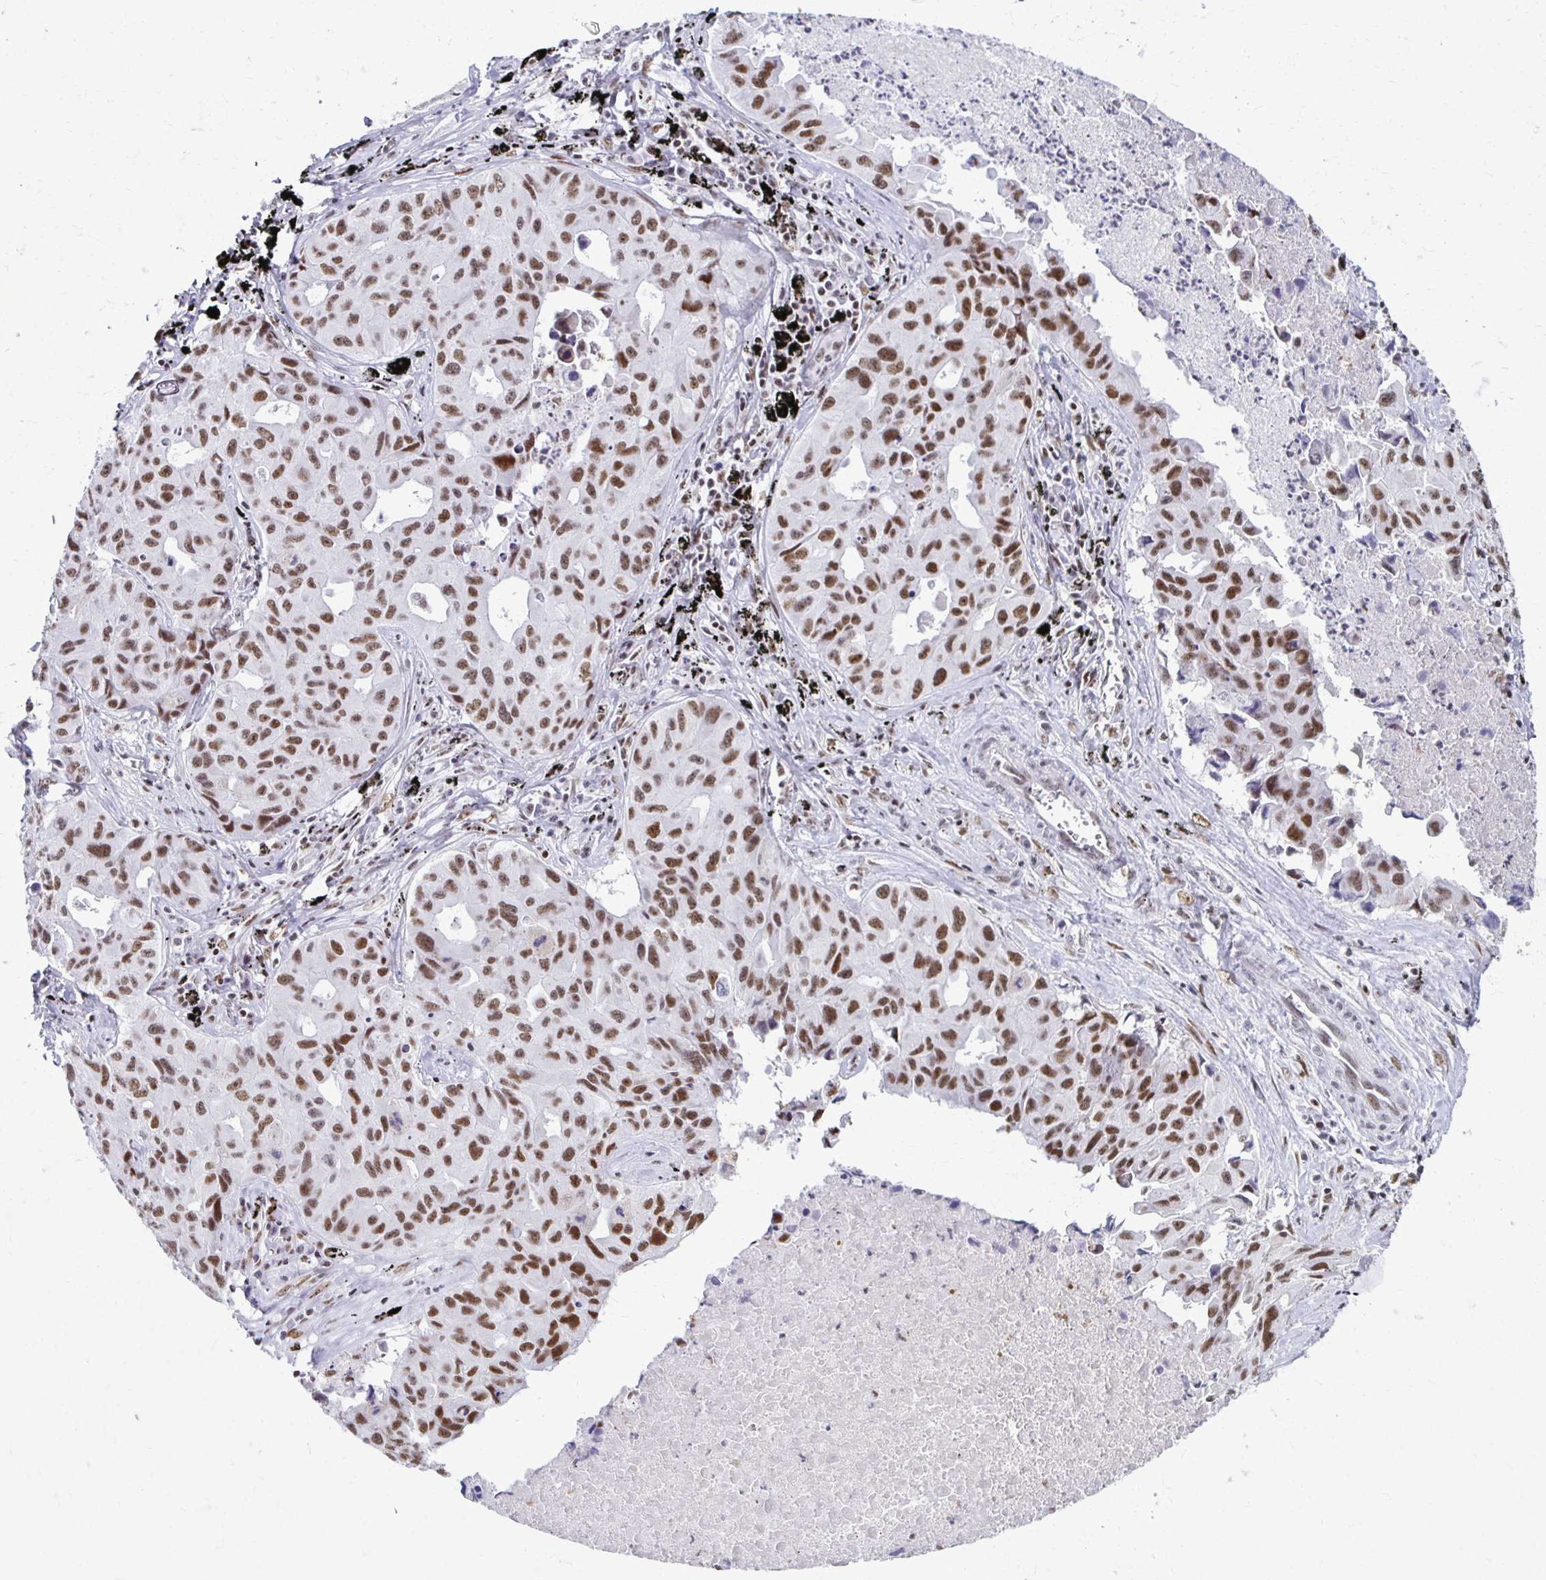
{"staining": {"intensity": "moderate", "quantity": ">75%", "location": "nuclear"}, "tissue": "lung cancer", "cell_type": "Tumor cells", "image_type": "cancer", "snomed": [{"axis": "morphology", "description": "Adenocarcinoma, NOS"}, {"axis": "topography", "description": "Lymph node"}, {"axis": "topography", "description": "Lung"}], "caption": "Protein expression analysis of lung cancer demonstrates moderate nuclear positivity in approximately >75% of tumor cells. The protein is shown in brown color, while the nuclei are stained blue.", "gene": "IRF7", "patient": {"sex": "male", "age": 64}}